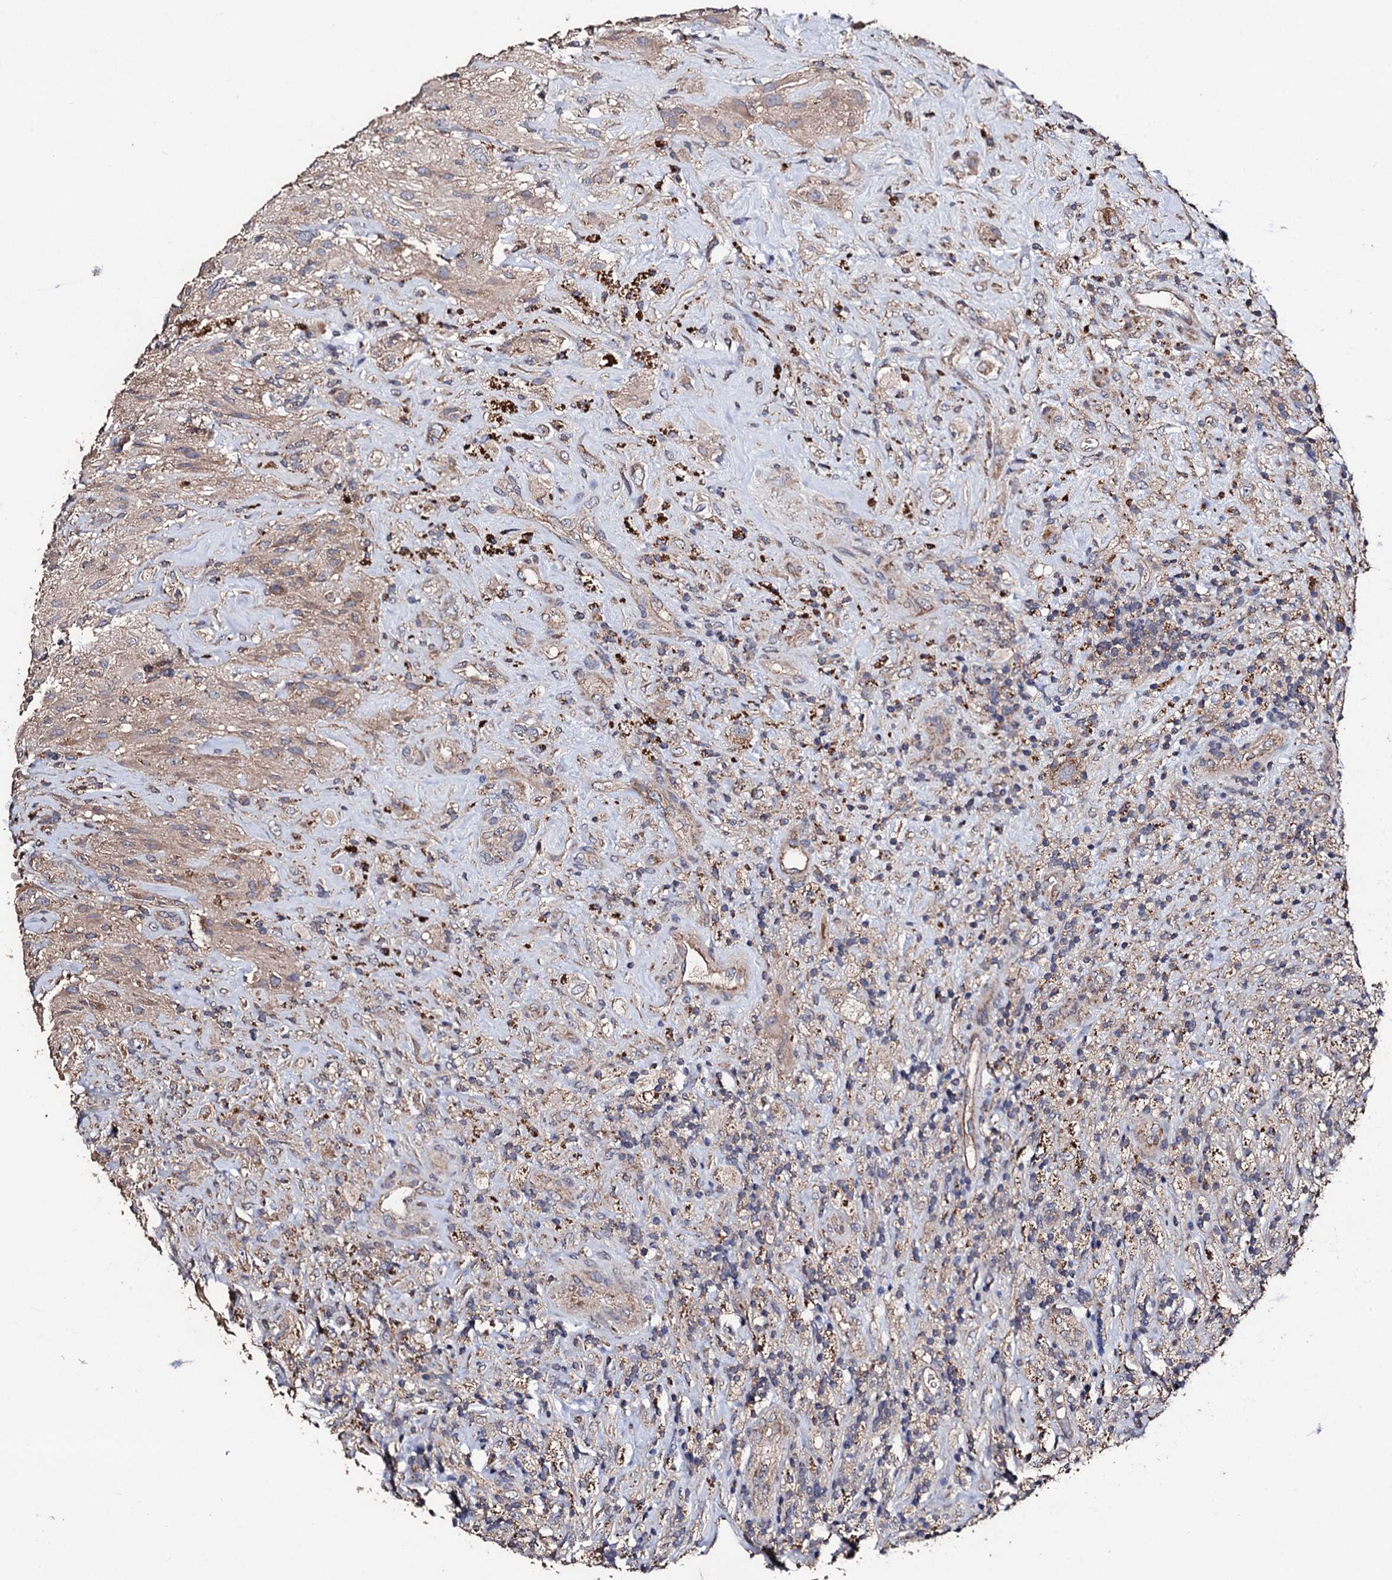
{"staining": {"intensity": "weak", "quantity": "25%-75%", "location": "cytoplasmic/membranous"}, "tissue": "glioma", "cell_type": "Tumor cells", "image_type": "cancer", "snomed": [{"axis": "morphology", "description": "Glioma, malignant, High grade"}, {"axis": "topography", "description": "Brain"}], "caption": "Immunohistochemical staining of human high-grade glioma (malignant) demonstrates low levels of weak cytoplasmic/membranous protein expression in approximately 25%-75% of tumor cells. The staining was performed using DAB, with brown indicating positive protein expression. Nuclei are stained blue with hematoxylin.", "gene": "PPTC7", "patient": {"sex": "male", "age": 69}}